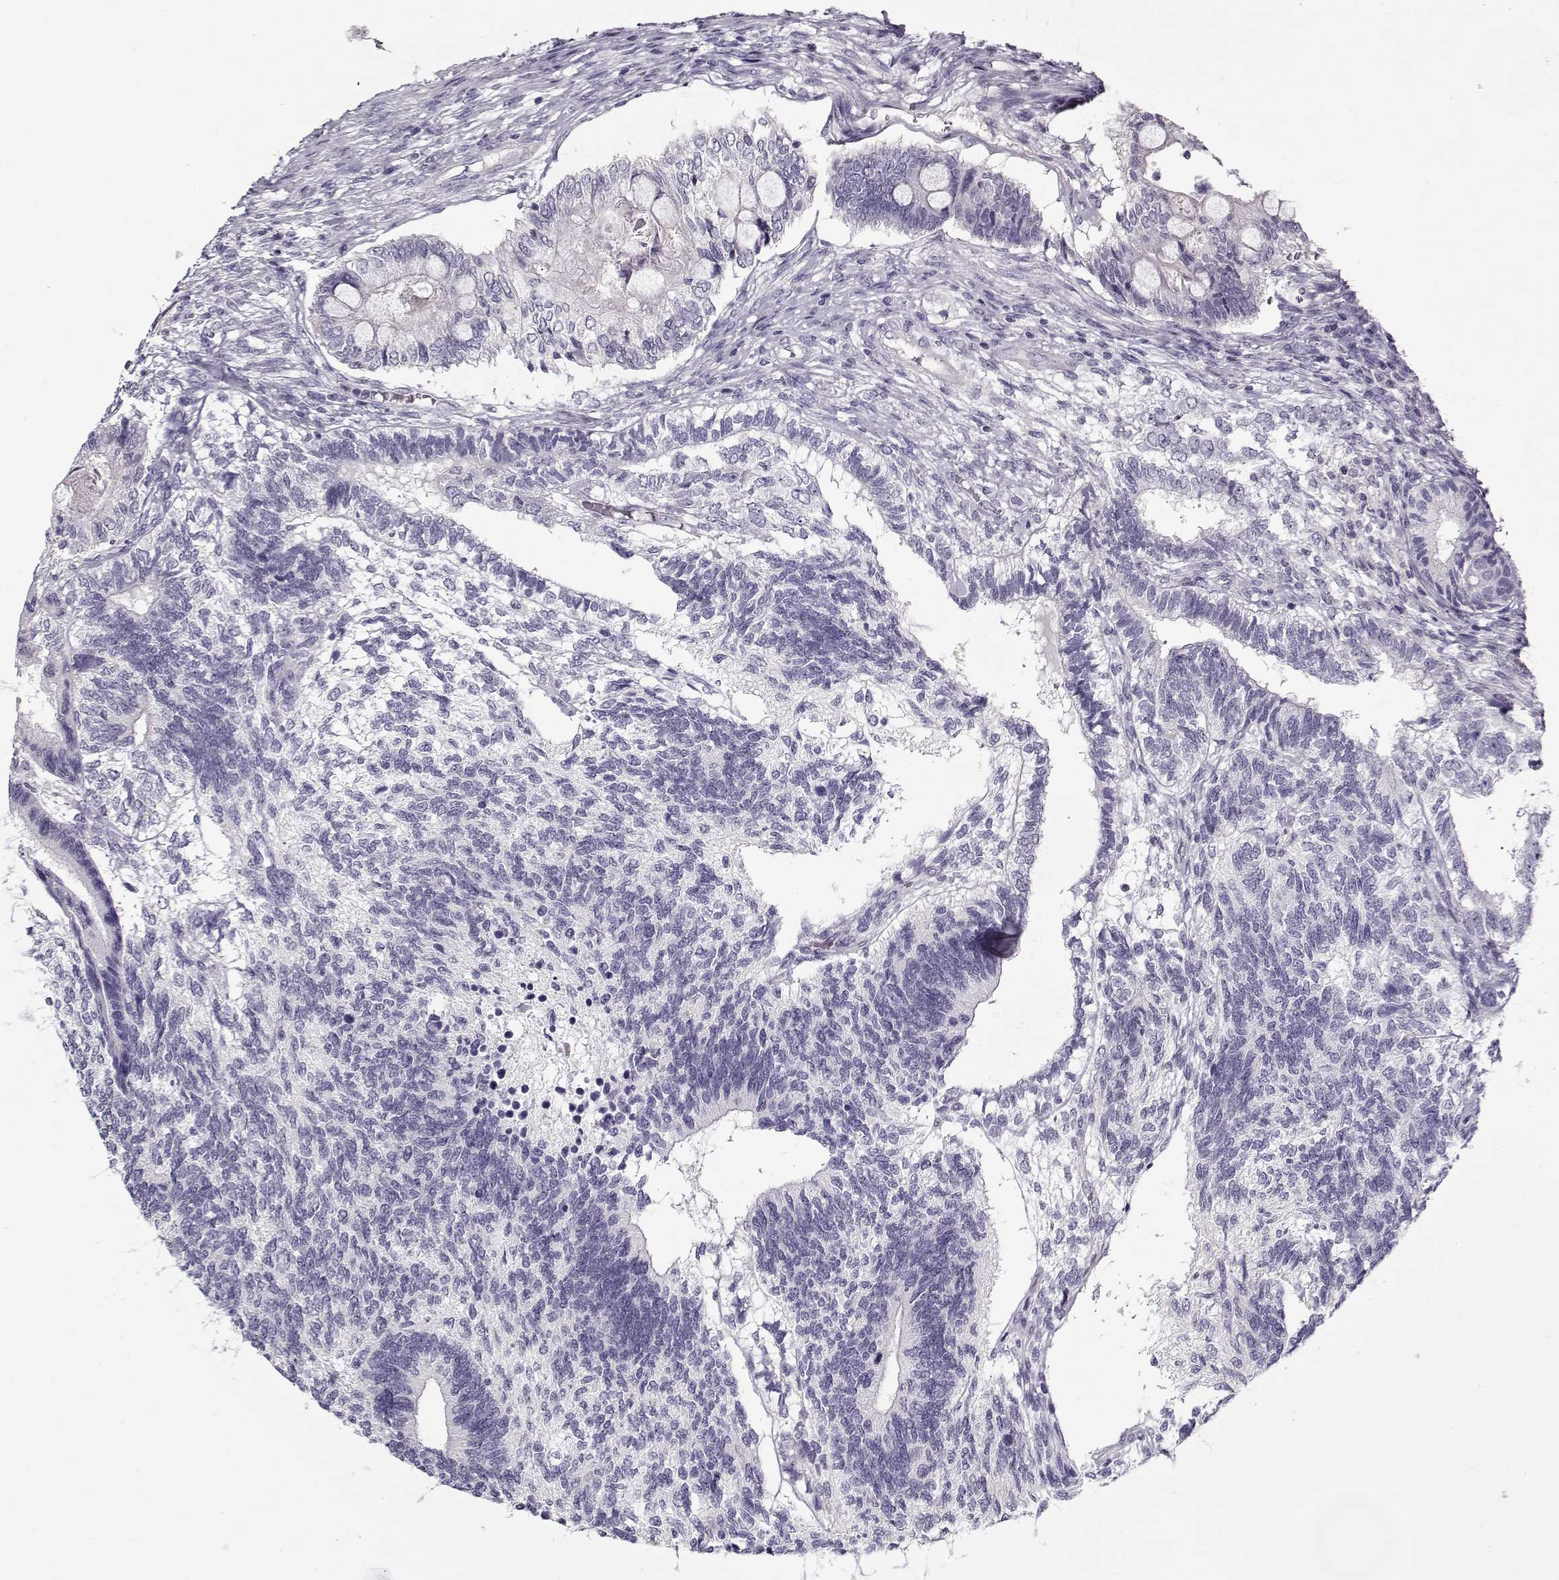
{"staining": {"intensity": "negative", "quantity": "none", "location": "none"}, "tissue": "testis cancer", "cell_type": "Tumor cells", "image_type": "cancer", "snomed": [{"axis": "morphology", "description": "Seminoma, NOS"}, {"axis": "morphology", "description": "Carcinoma, Embryonal, NOS"}, {"axis": "topography", "description": "Testis"}], "caption": "Embryonal carcinoma (testis) stained for a protein using IHC reveals no positivity tumor cells.", "gene": "CCDC136", "patient": {"sex": "male", "age": 41}}